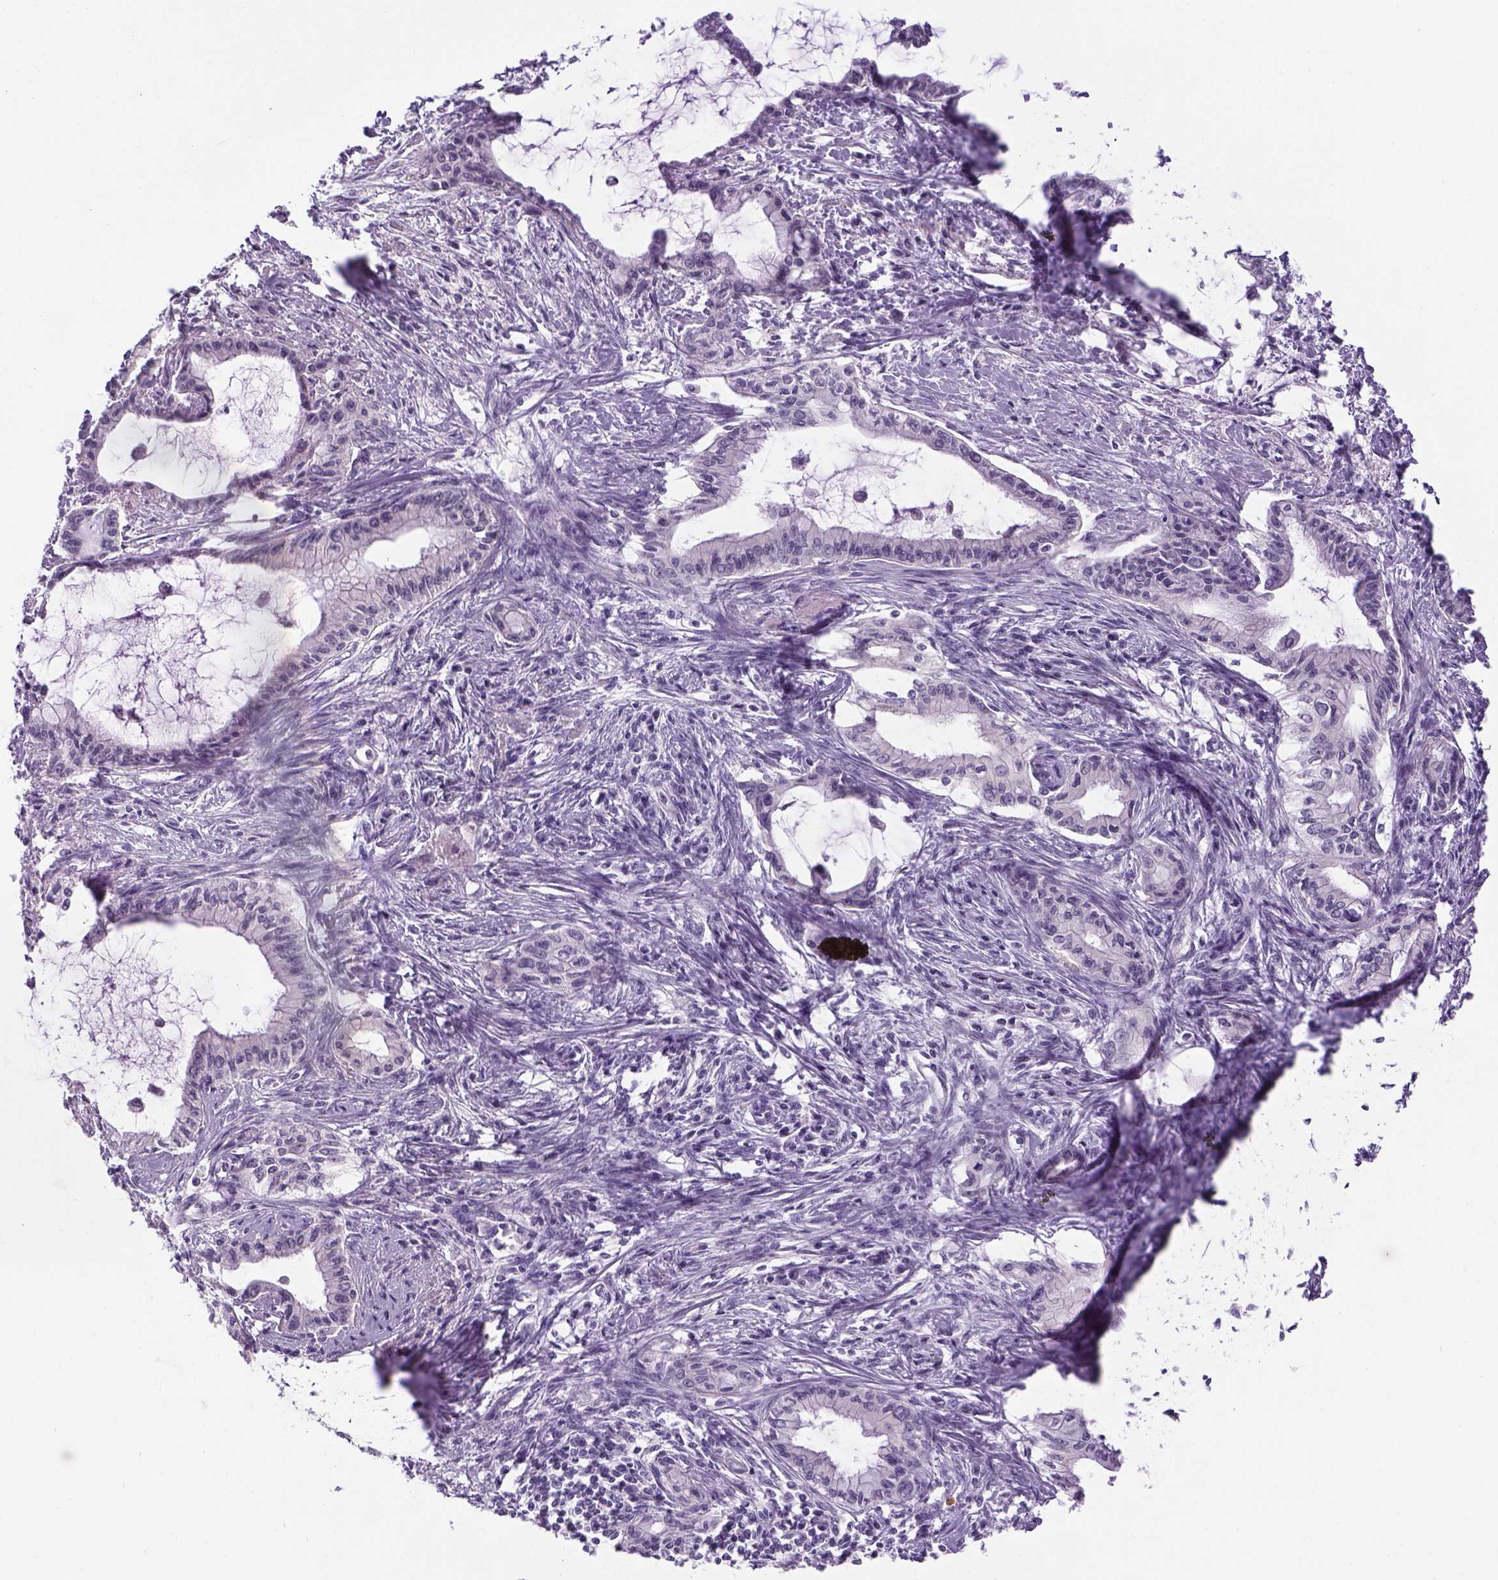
{"staining": {"intensity": "negative", "quantity": "none", "location": "none"}, "tissue": "pancreatic cancer", "cell_type": "Tumor cells", "image_type": "cancer", "snomed": [{"axis": "morphology", "description": "Adenocarcinoma, NOS"}, {"axis": "topography", "description": "Pancreas"}], "caption": "An image of pancreatic cancer (adenocarcinoma) stained for a protein shows no brown staining in tumor cells.", "gene": "DBH", "patient": {"sex": "male", "age": 48}}